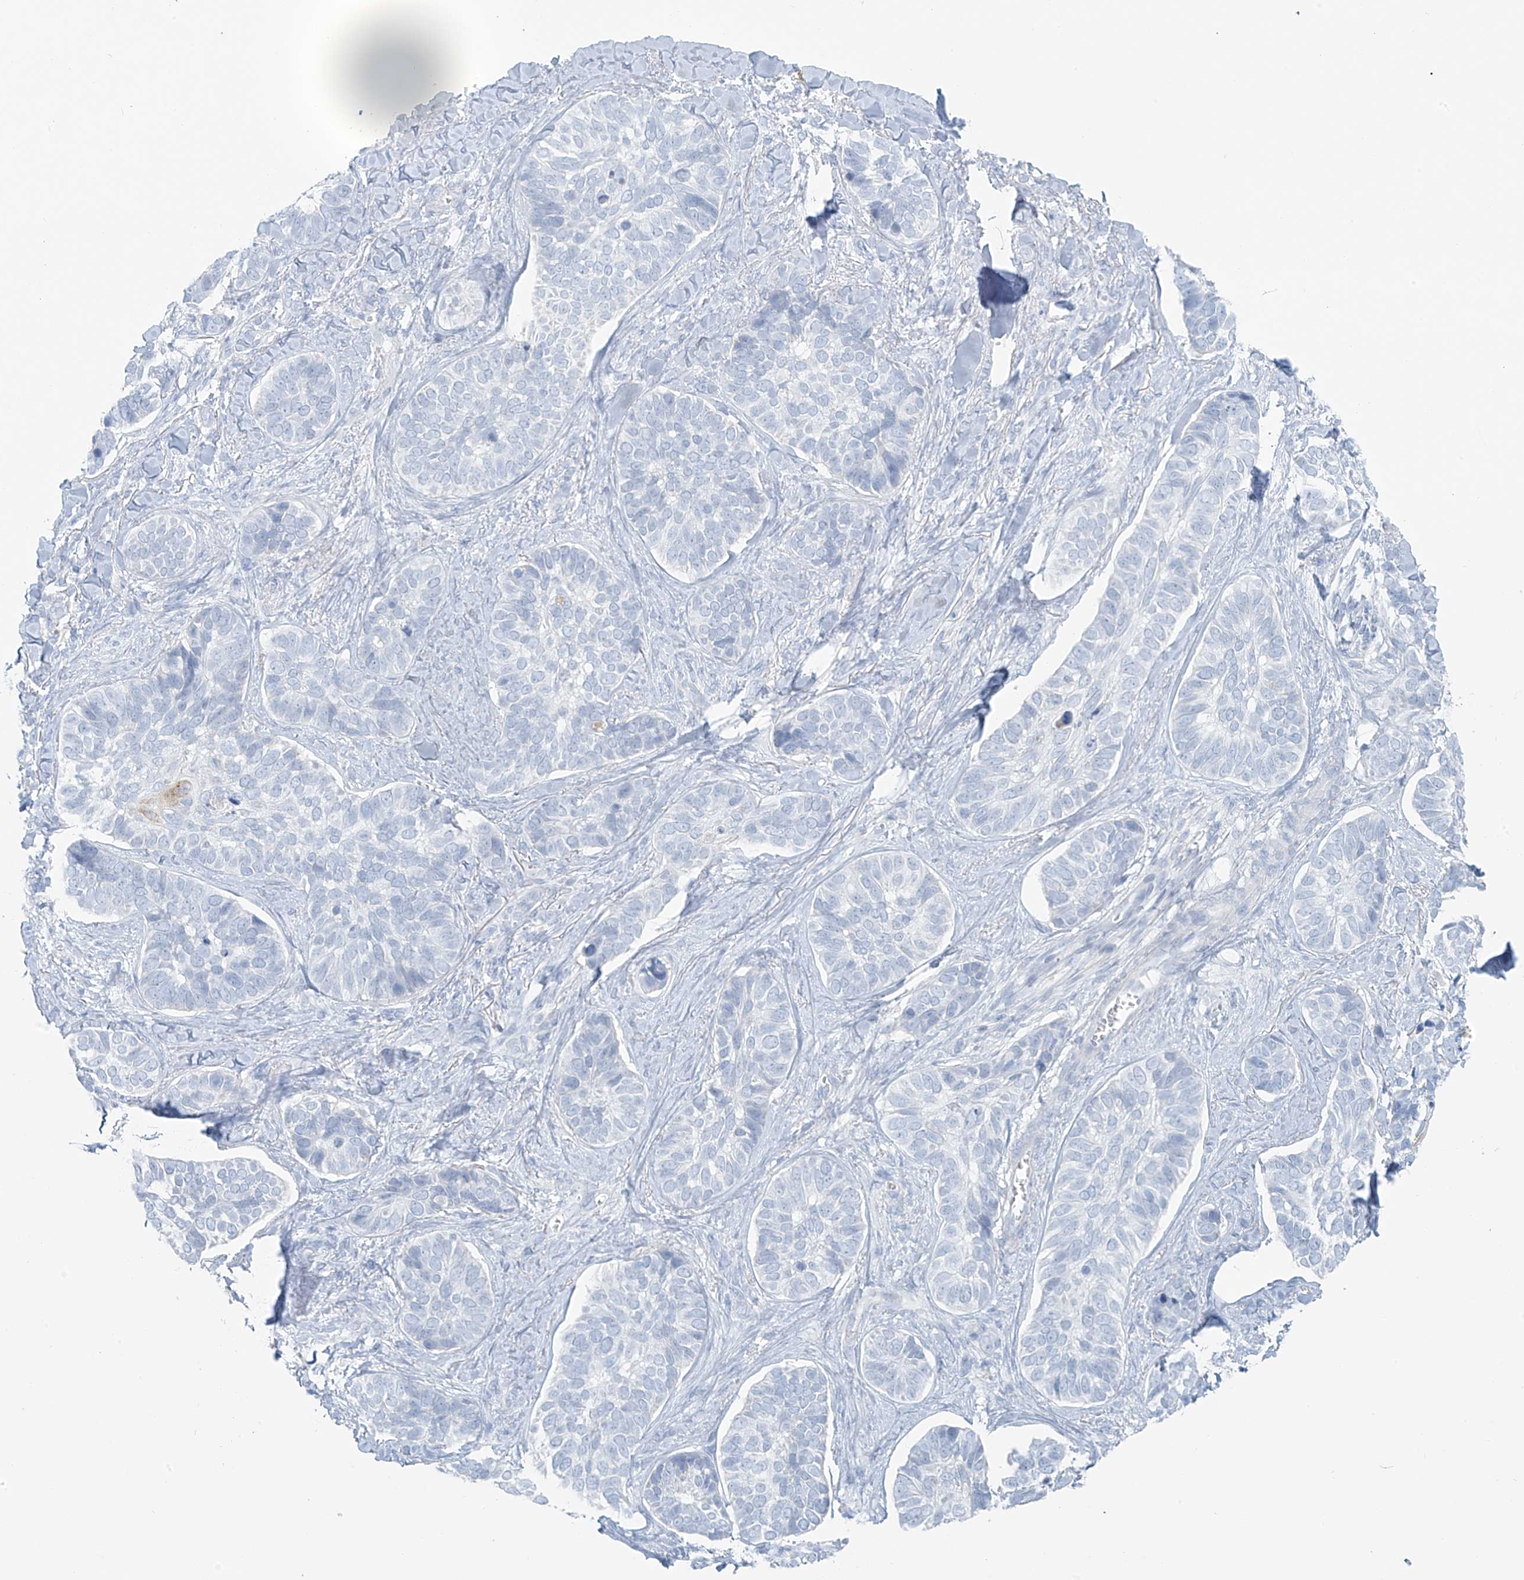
{"staining": {"intensity": "negative", "quantity": "none", "location": "none"}, "tissue": "skin cancer", "cell_type": "Tumor cells", "image_type": "cancer", "snomed": [{"axis": "morphology", "description": "Basal cell carcinoma"}, {"axis": "topography", "description": "Skin"}], "caption": "A high-resolution histopathology image shows immunohistochemistry (IHC) staining of skin cancer, which demonstrates no significant positivity in tumor cells.", "gene": "SLC25A43", "patient": {"sex": "male", "age": 62}}